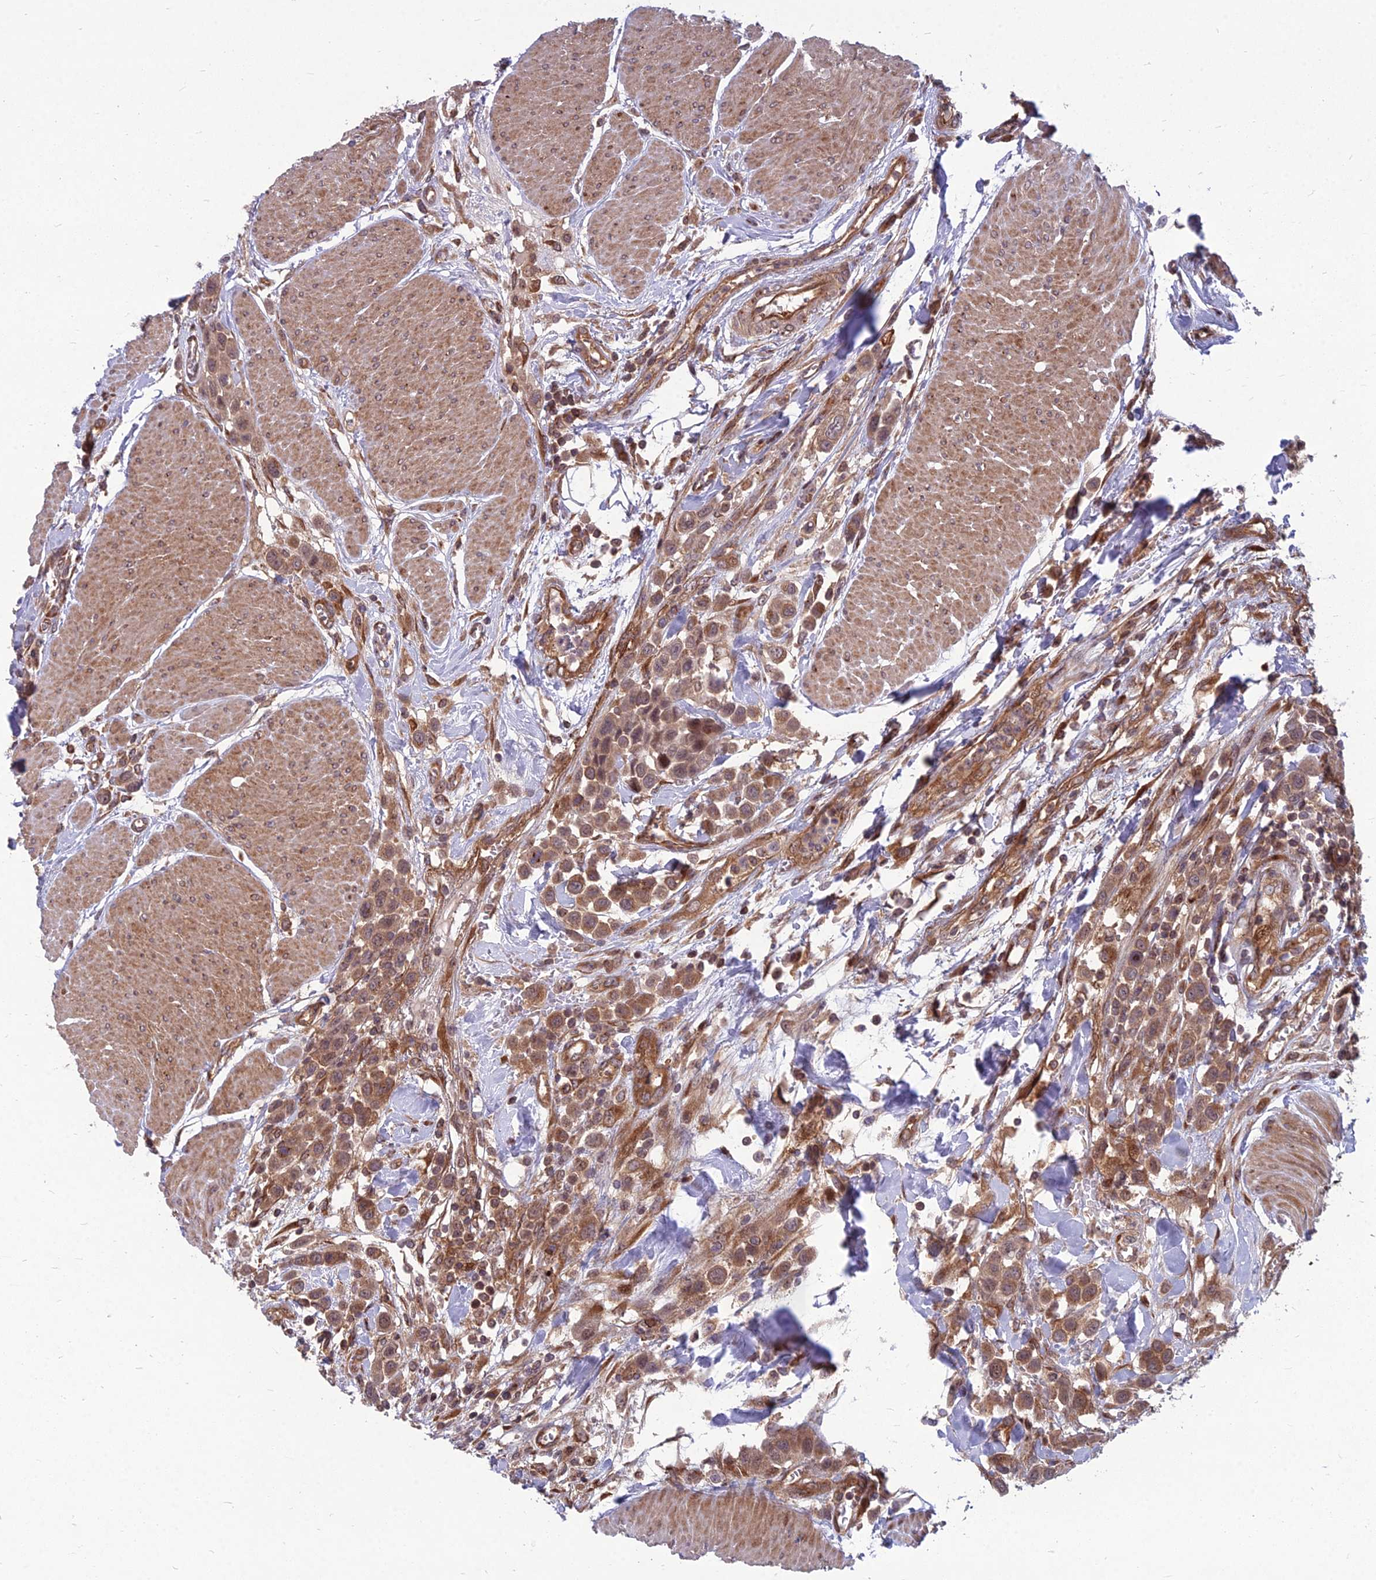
{"staining": {"intensity": "moderate", "quantity": ">75%", "location": "cytoplasmic/membranous"}, "tissue": "urothelial cancer", "cell_type": "Tumor cells", "image_type": "cancer", "snomed": [{"axis": "morphology", "description": "Urothelial carcinoma, High grade"}, {"axis": "topography", "description": "Urinary bladder"}], "caption": "A brown stain labels moderate cytoplasmic/membranous expression of a protein in human urothelial cancer tumor cells. The staining is performed using DAB brown chromogen to label protein expression. The nuclei are counter-stained blue using hematoxylin.", "gene": "MFSD8", "patient": {"sex": "male", "age": 50}}